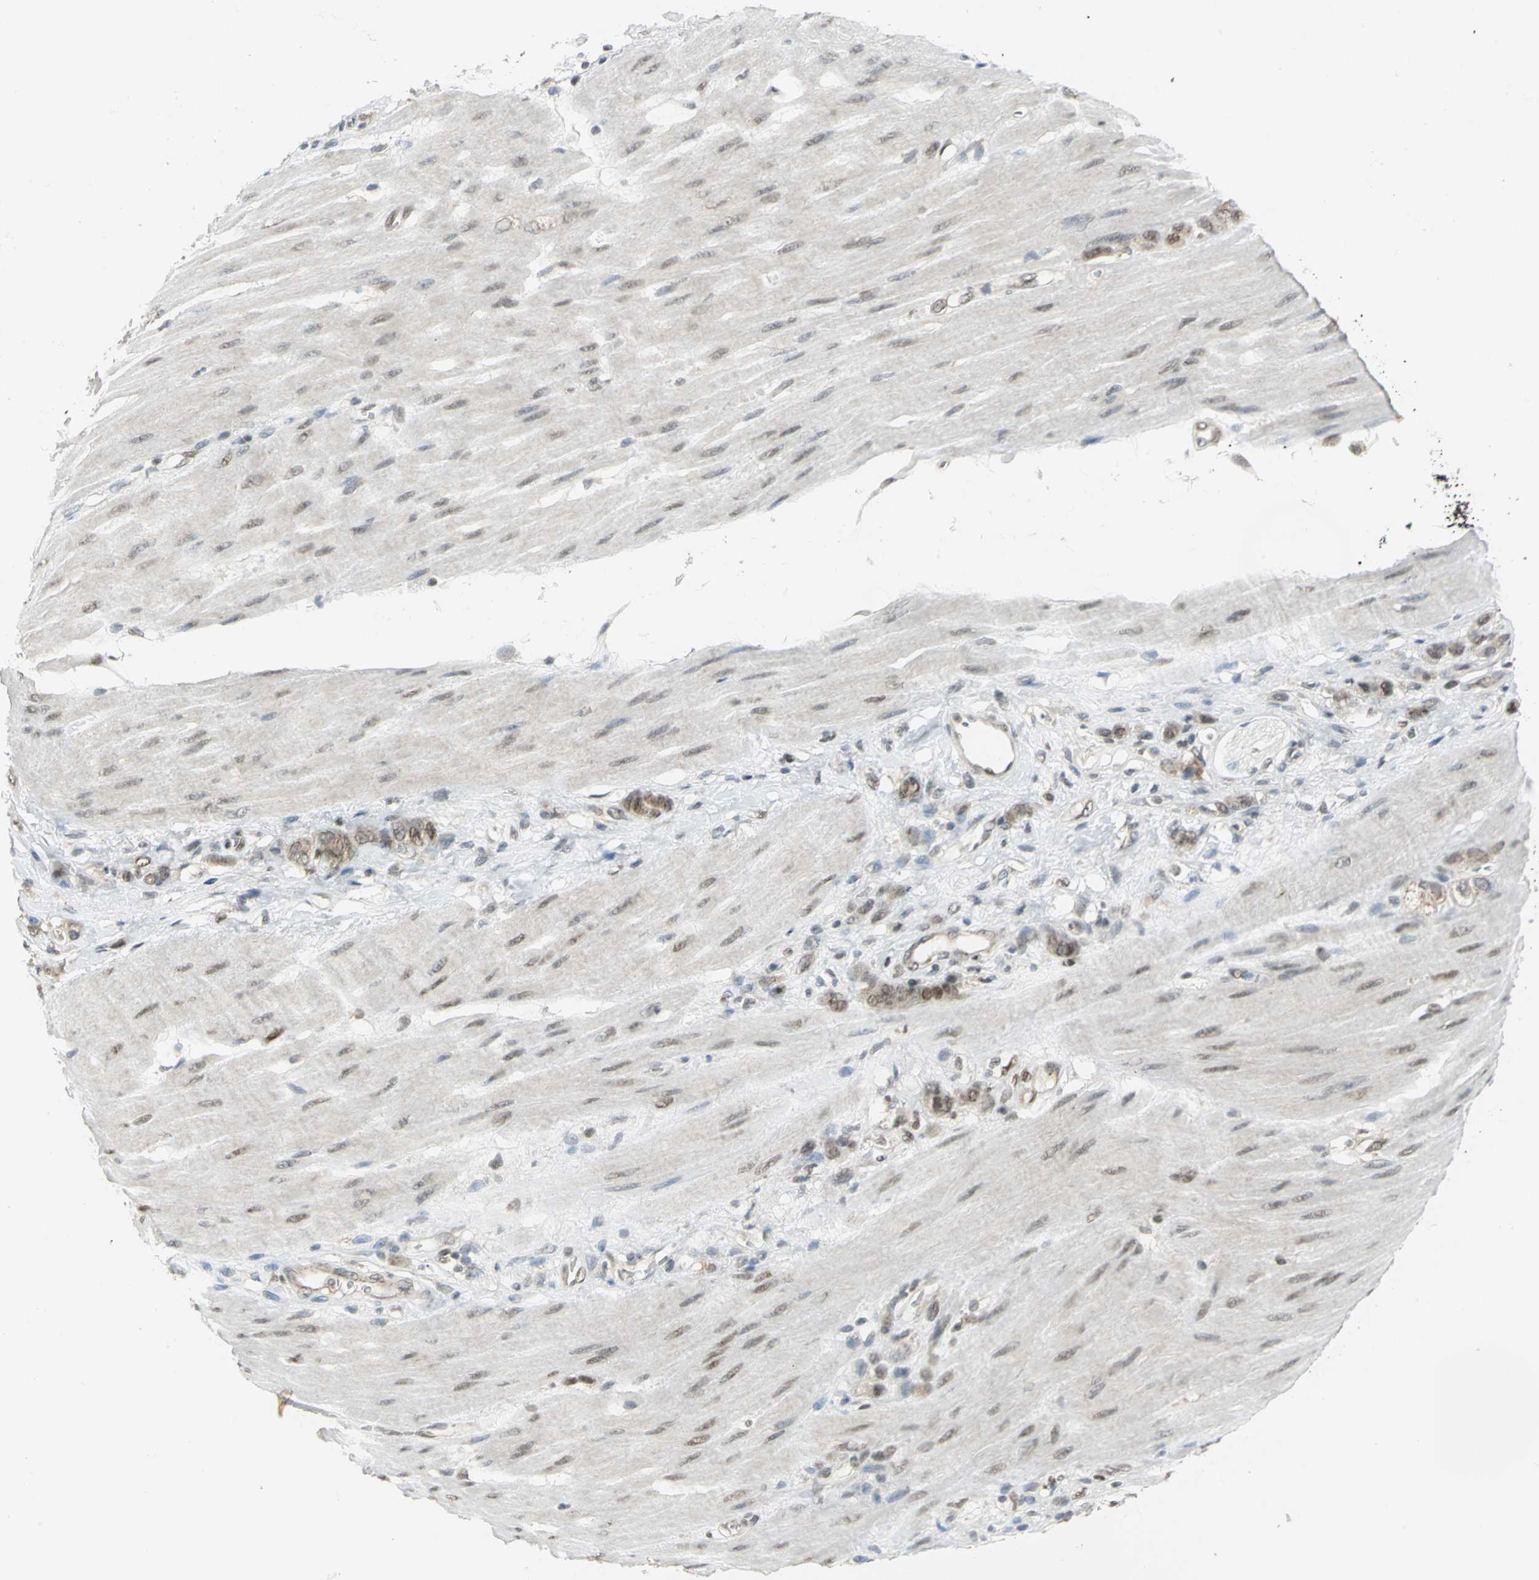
{"staining": {"intensity": "weak", "quantity": "25%-75%", "location": "cytoplasmic/membranous,nuclear"}, "tissue": "stomach cancer", "cell_type": "Tumor cells", "image_type": "cancer", "snomed": [{"axis": "morphology", "description": "Adenocarcinoma, NOS"}, {"axis": "topography", "description": "Stomach"}], "caption": "IHC histopathology image of neoplastic tissue: stomach adenocarcinoma stained using immunohistochemistry exhibits low levels of weak protein expression localized specifically in the cytoplasmic/membranous and nuclear of tumor cells, appearing as a cytoplasmic/membranous and nuclear brown color.", "gene": "DDX5", "patient": {"sex": "male", "age": 82}}